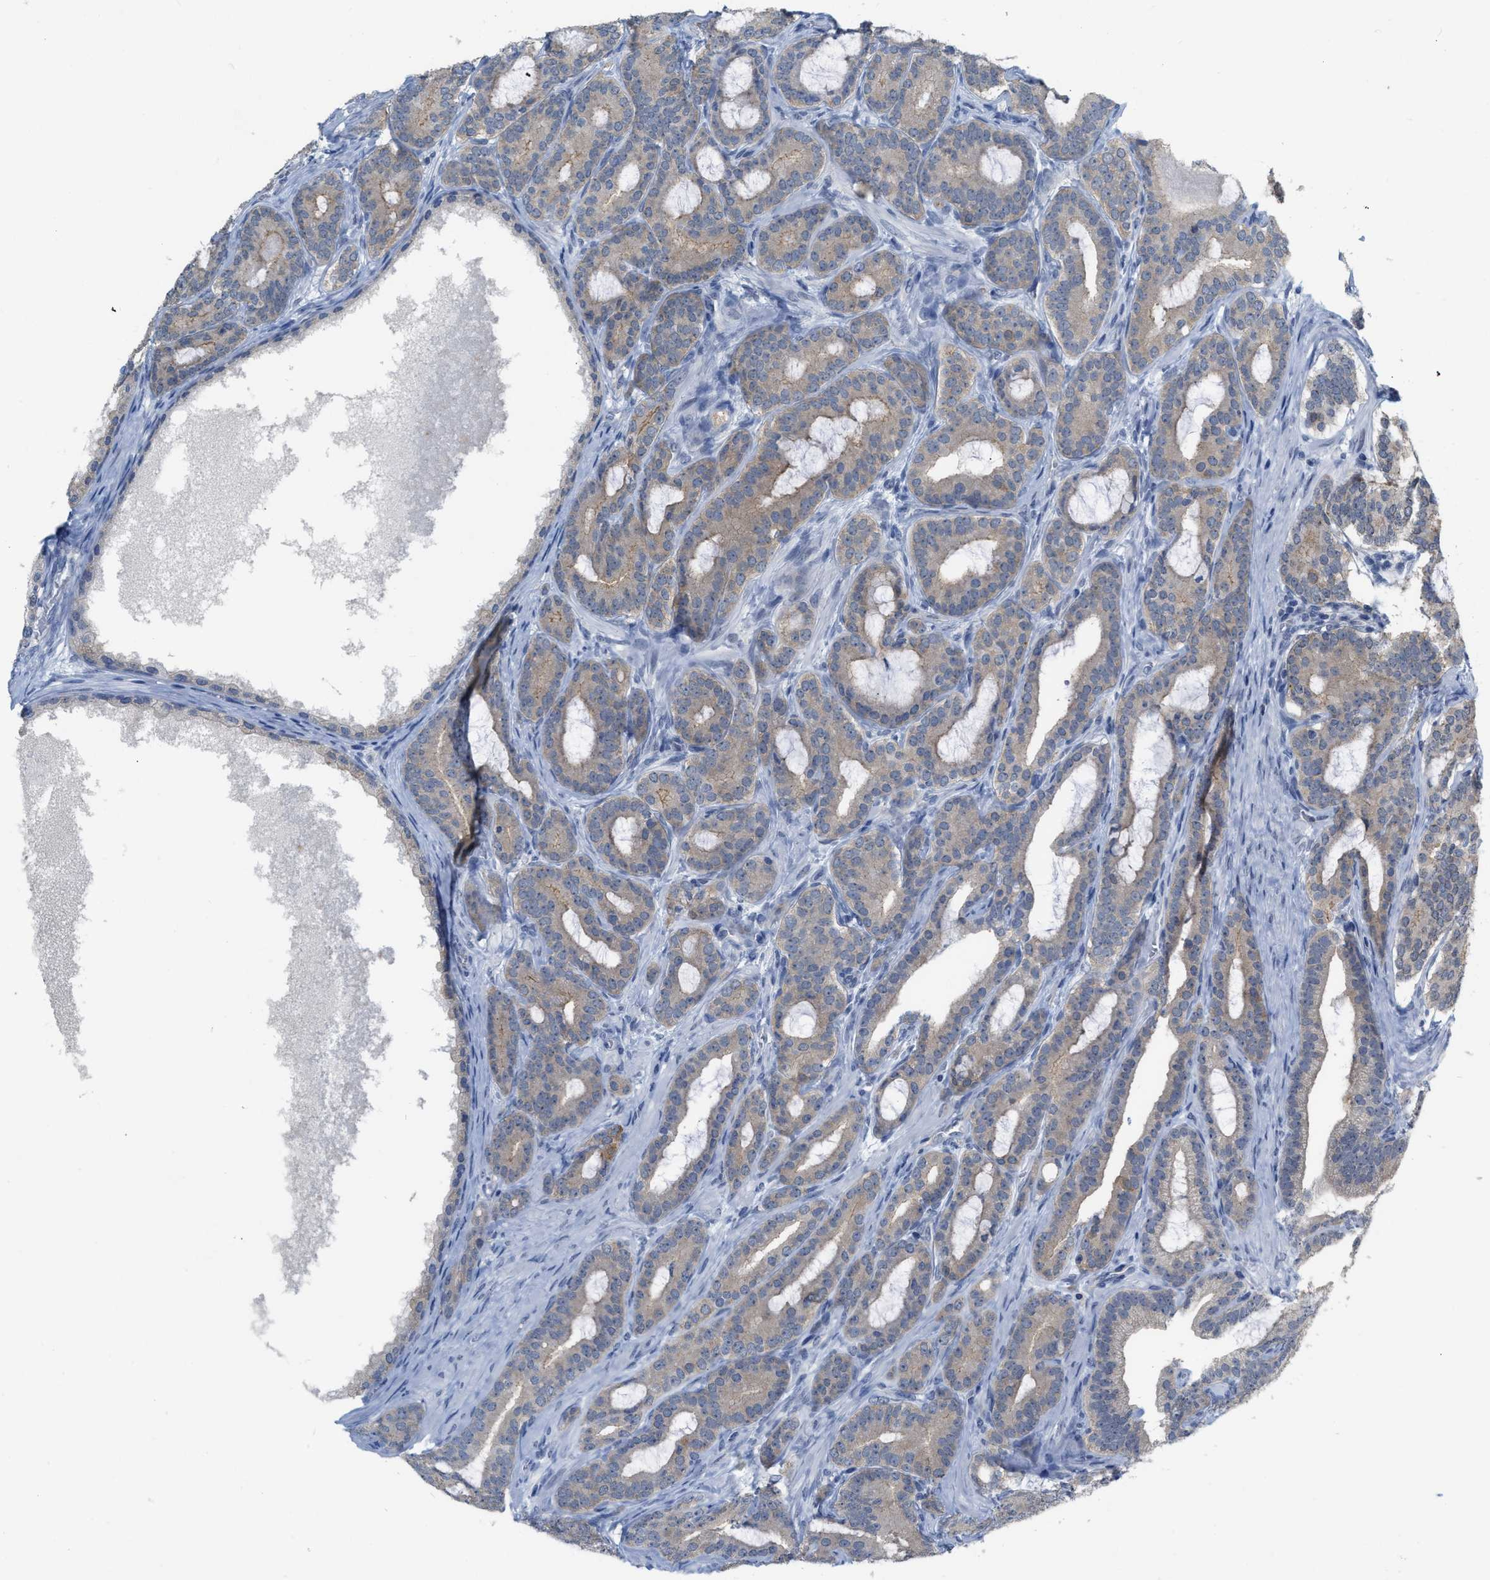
{"staining": {"intensity": "weak", "quantity": ">75%", "location": "cytoplasmic/membranous"}, "tissue": "prostate cancer", "cell_type": "Tumor cells", "image_type": "cancer", "snomed": [{"axis": "morphology", "description": "Adenocarcinoma, High grade"}, {"axis": "topography", "description": "Prostate"}], "caption": "Immunohistochemical staining of human prostate cancer (high-grade adenocarcinoma) displays low levels of weak cytoplasmic/membranous staining in approximately >75% of tumor cells. (DAB (3,3'-diaminobenzidine) IHC, brown staining for protein, blue staining for nuclei).", "gene": "BAIAP2L1", "patient": {"sex": "male", "age": 60}}